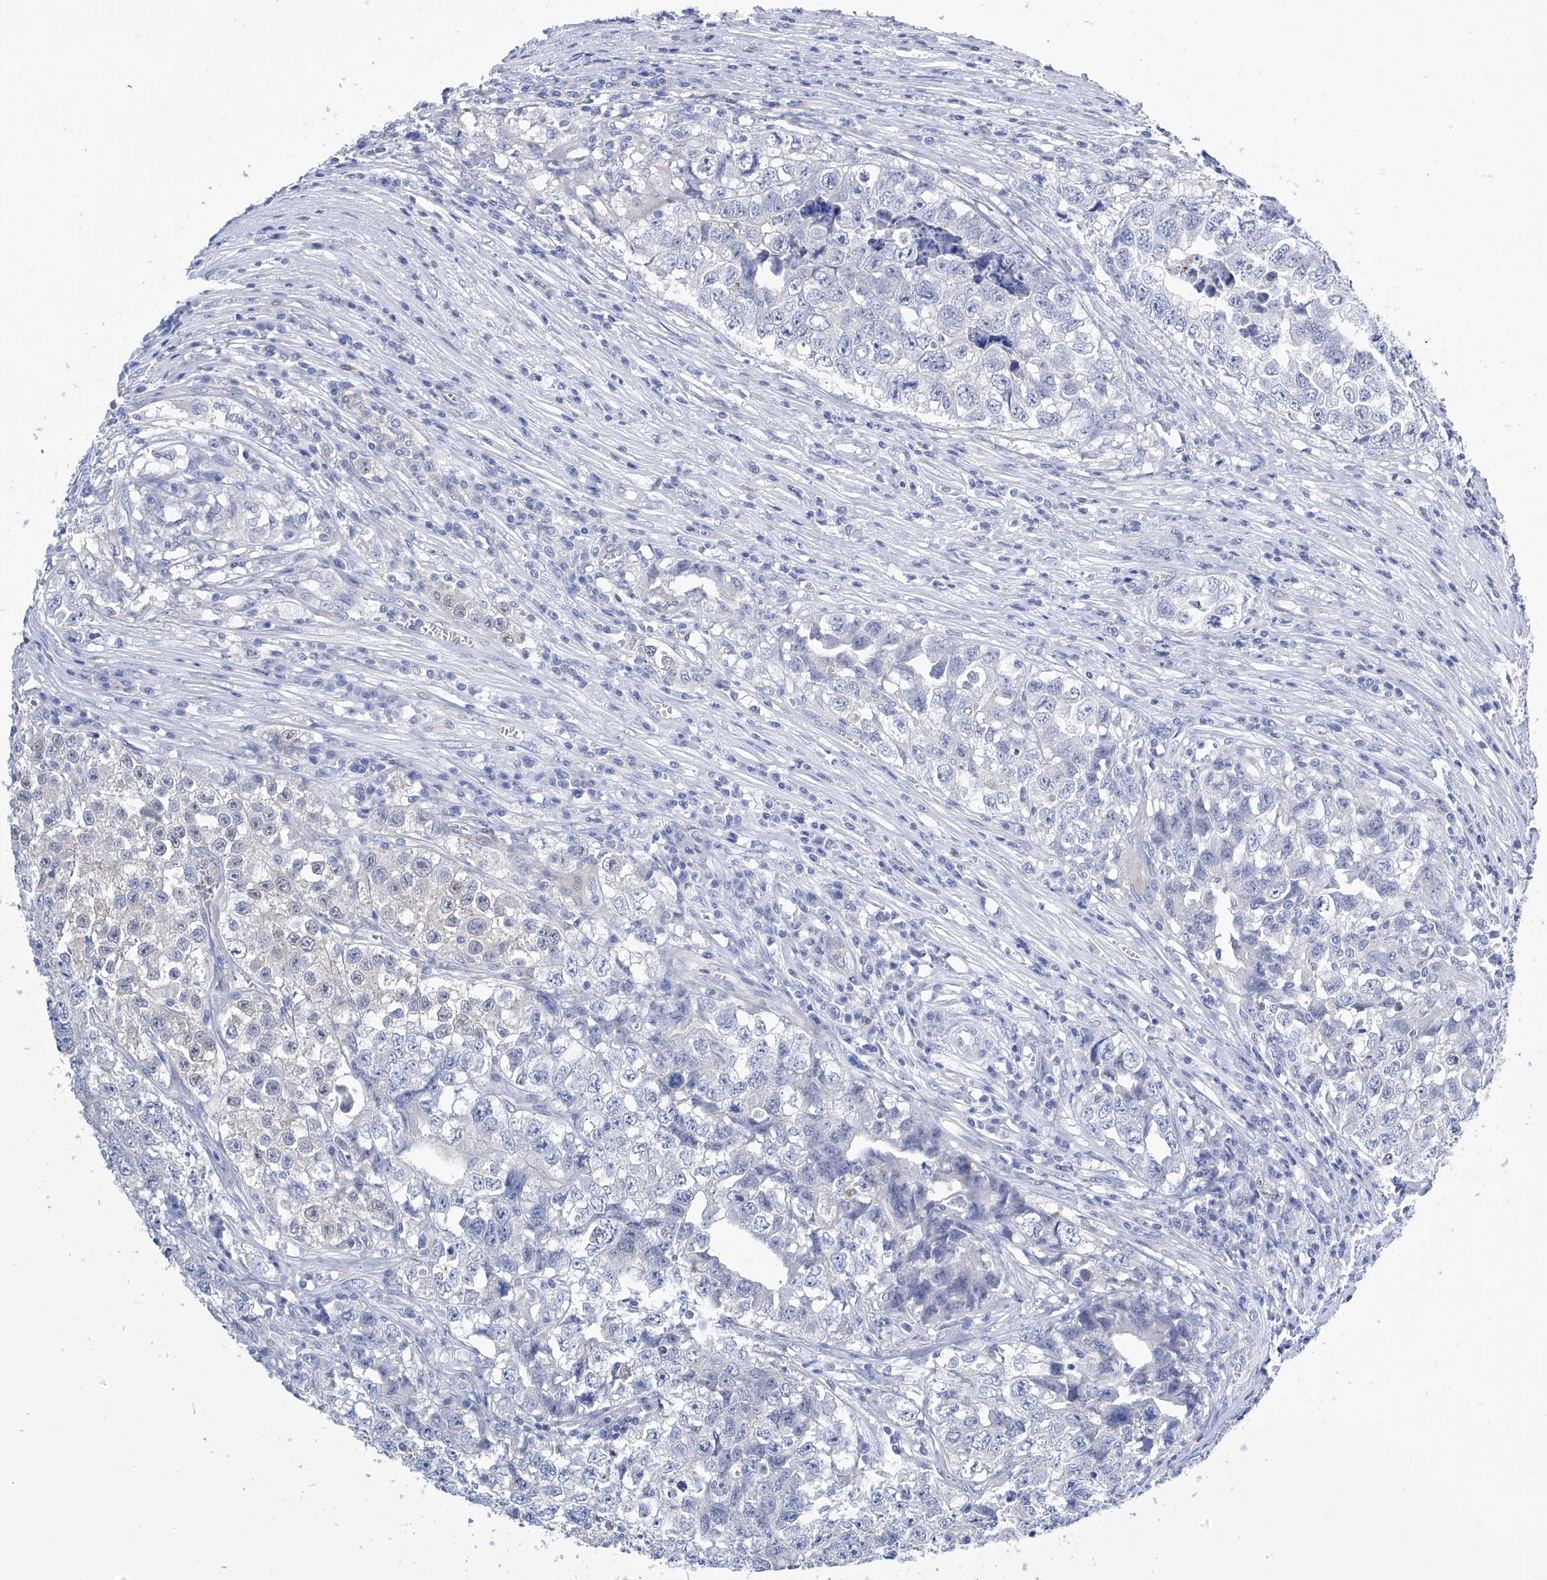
{"staining": {"intensity": "negative", "quantity": "none", "location": "none"}, "tissue": "testis cancer", "cell_type": "Tumor cells", "image_type": "cancer", "snomed": [{"axis": "morphology", "description": "Seminoma, NOS"}, {"axis": "morphology", "description": "Carcinoma, Embryonal, NOS"}, {"axis": "topography", "description": "Testis"}], "caption": "High power microscopy histopathology image of an IHC image of testis cancer, revealing no significant staining in tumor cells.", "gene": "IMPA2", "patient": {"sex": "male", "age": 43}}